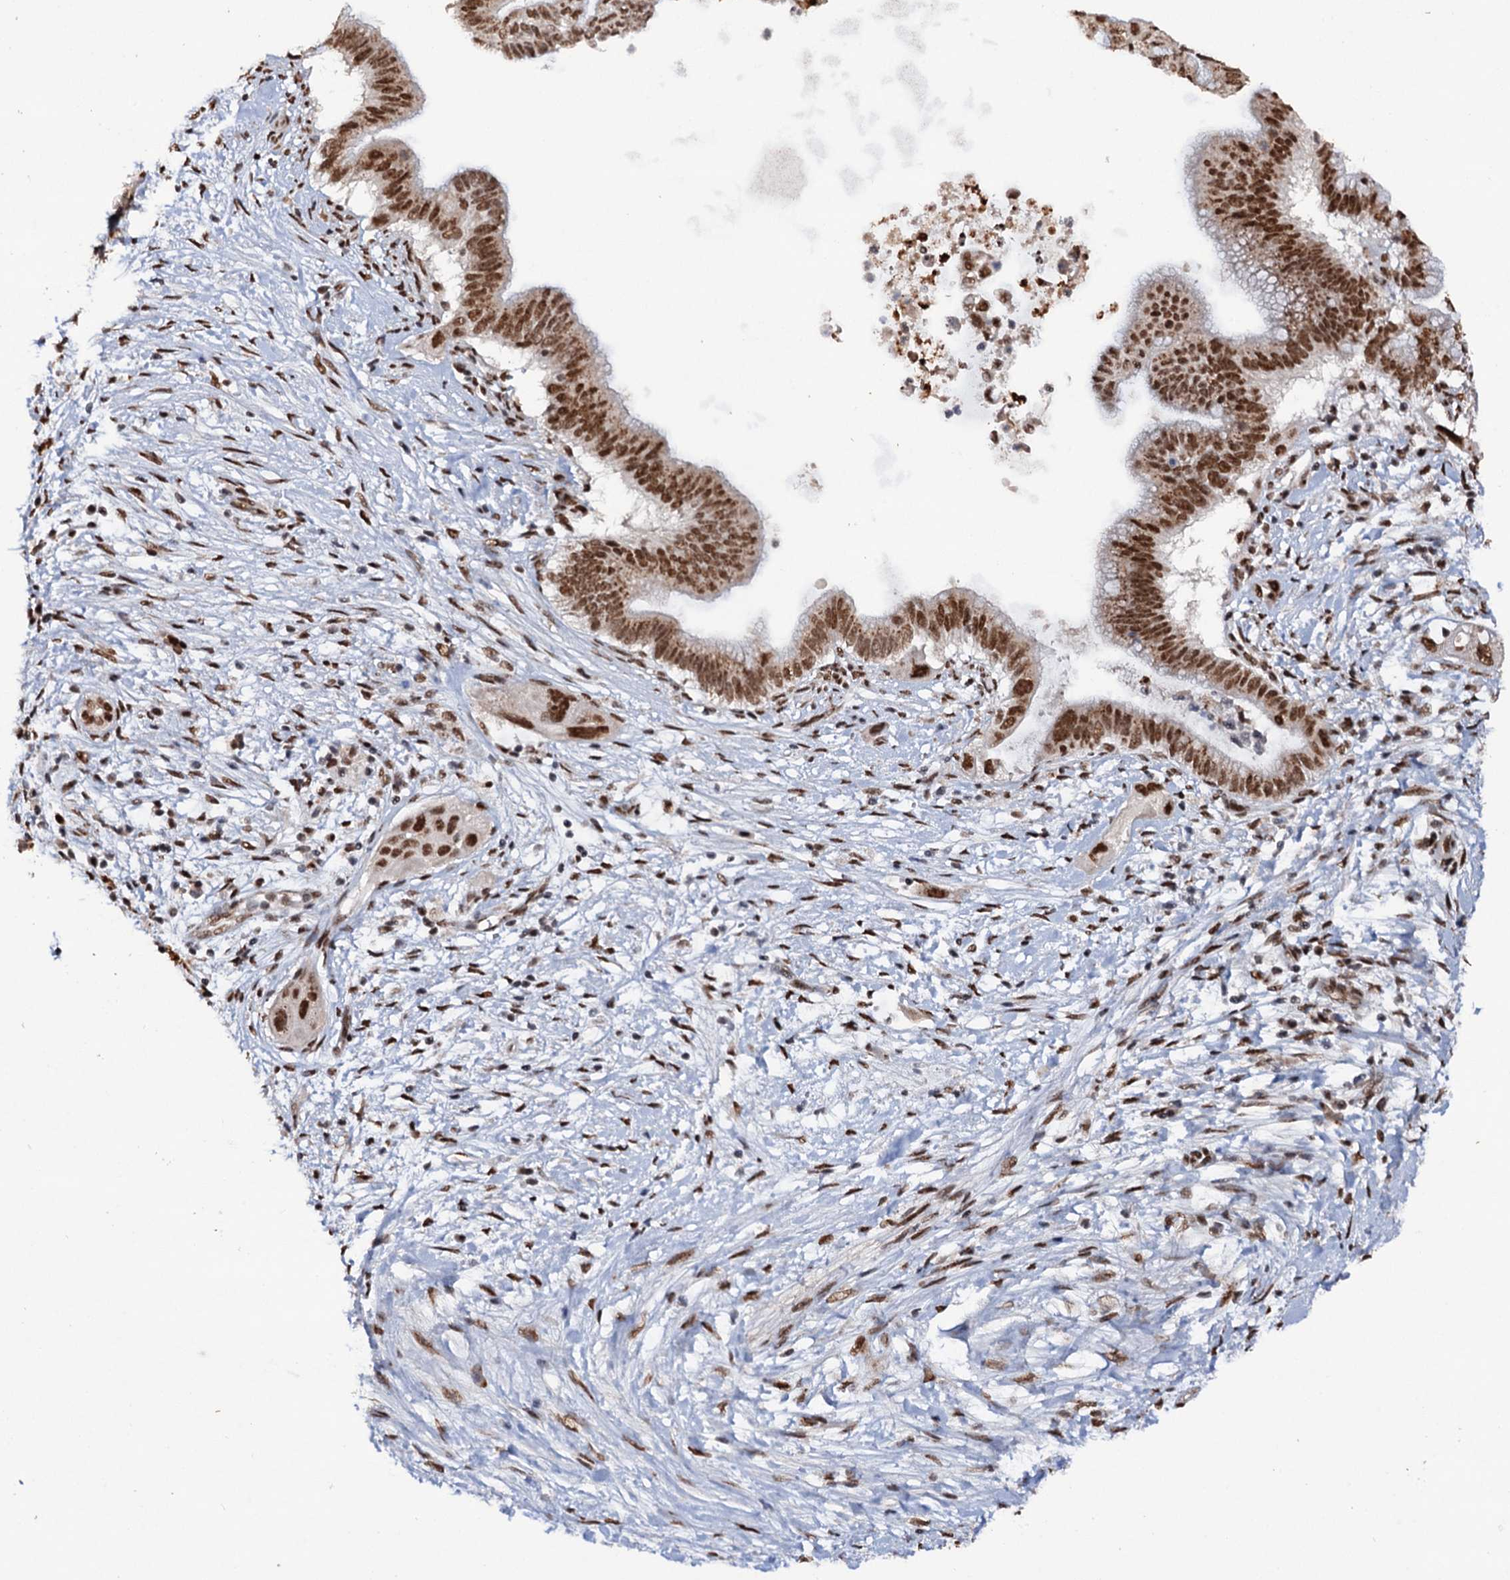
{"staining": {"intensity": "strong", "quantity": ">75%", "location": "nuclear"}, "tissue": "pancreatic cancer", "cell_type": "Tumor cells", "image_type": "cancer", "snomed": [{"axis": "morphology", "description": "Adenocarcinoma, NOS"}, {"axis": "topography", "description": "Pancreas"}], "caption": "Immunohistochemistry (DAB (3,3'-diaminobenzidine)) staining of pancreatic adenocarcinoma demonstrates strong nuclear protein positivity in approximately >75% of tumor cells.", "gene": "MATR3", "patient": {"sex": "male", "age": 68}}